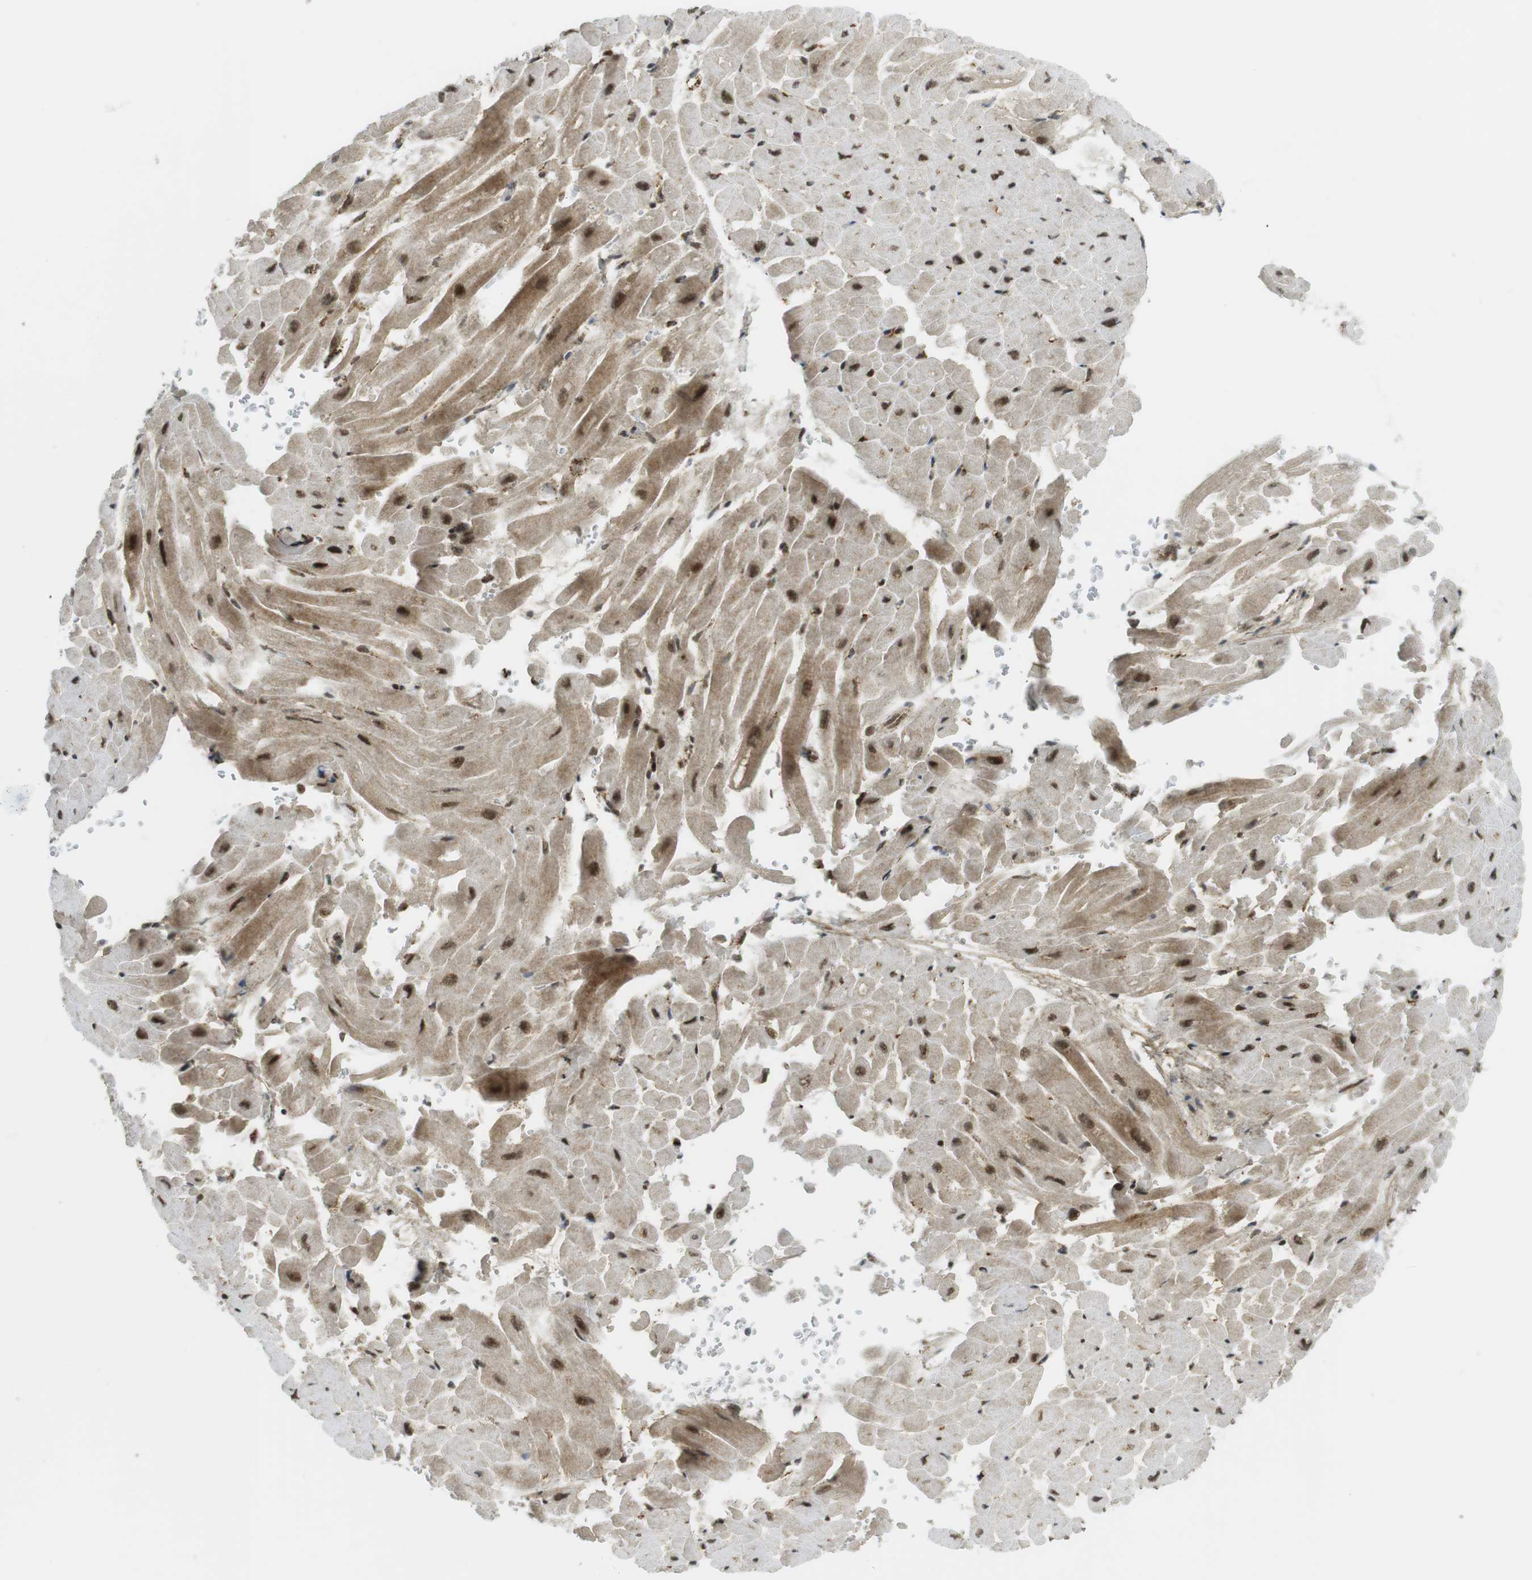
{"staining": {"intensity": "moderate", "quantity": ">75%", "location": "cytoplasmic/membranous,nuclear"}, "tissue": "heart muscle", "cell_type": "Cardiomyocytes", "image_type": "normal", "snomed": [{"axis": "morphology", "description": "Normal tissue, NOS"}, {"axis": "topography", "description": "Heart"}], "caption": "Heart muscle stained with immunohistochemistry exhibits moderate cytoplasmic/membranous,nuclear staining in about >75% of cardiomyocytes. (brown staining indicates protein expression, while blue staining denotes nuclei).", "gene": "PPP1R13B", "patient": {"sex": "male", "age": 45}}